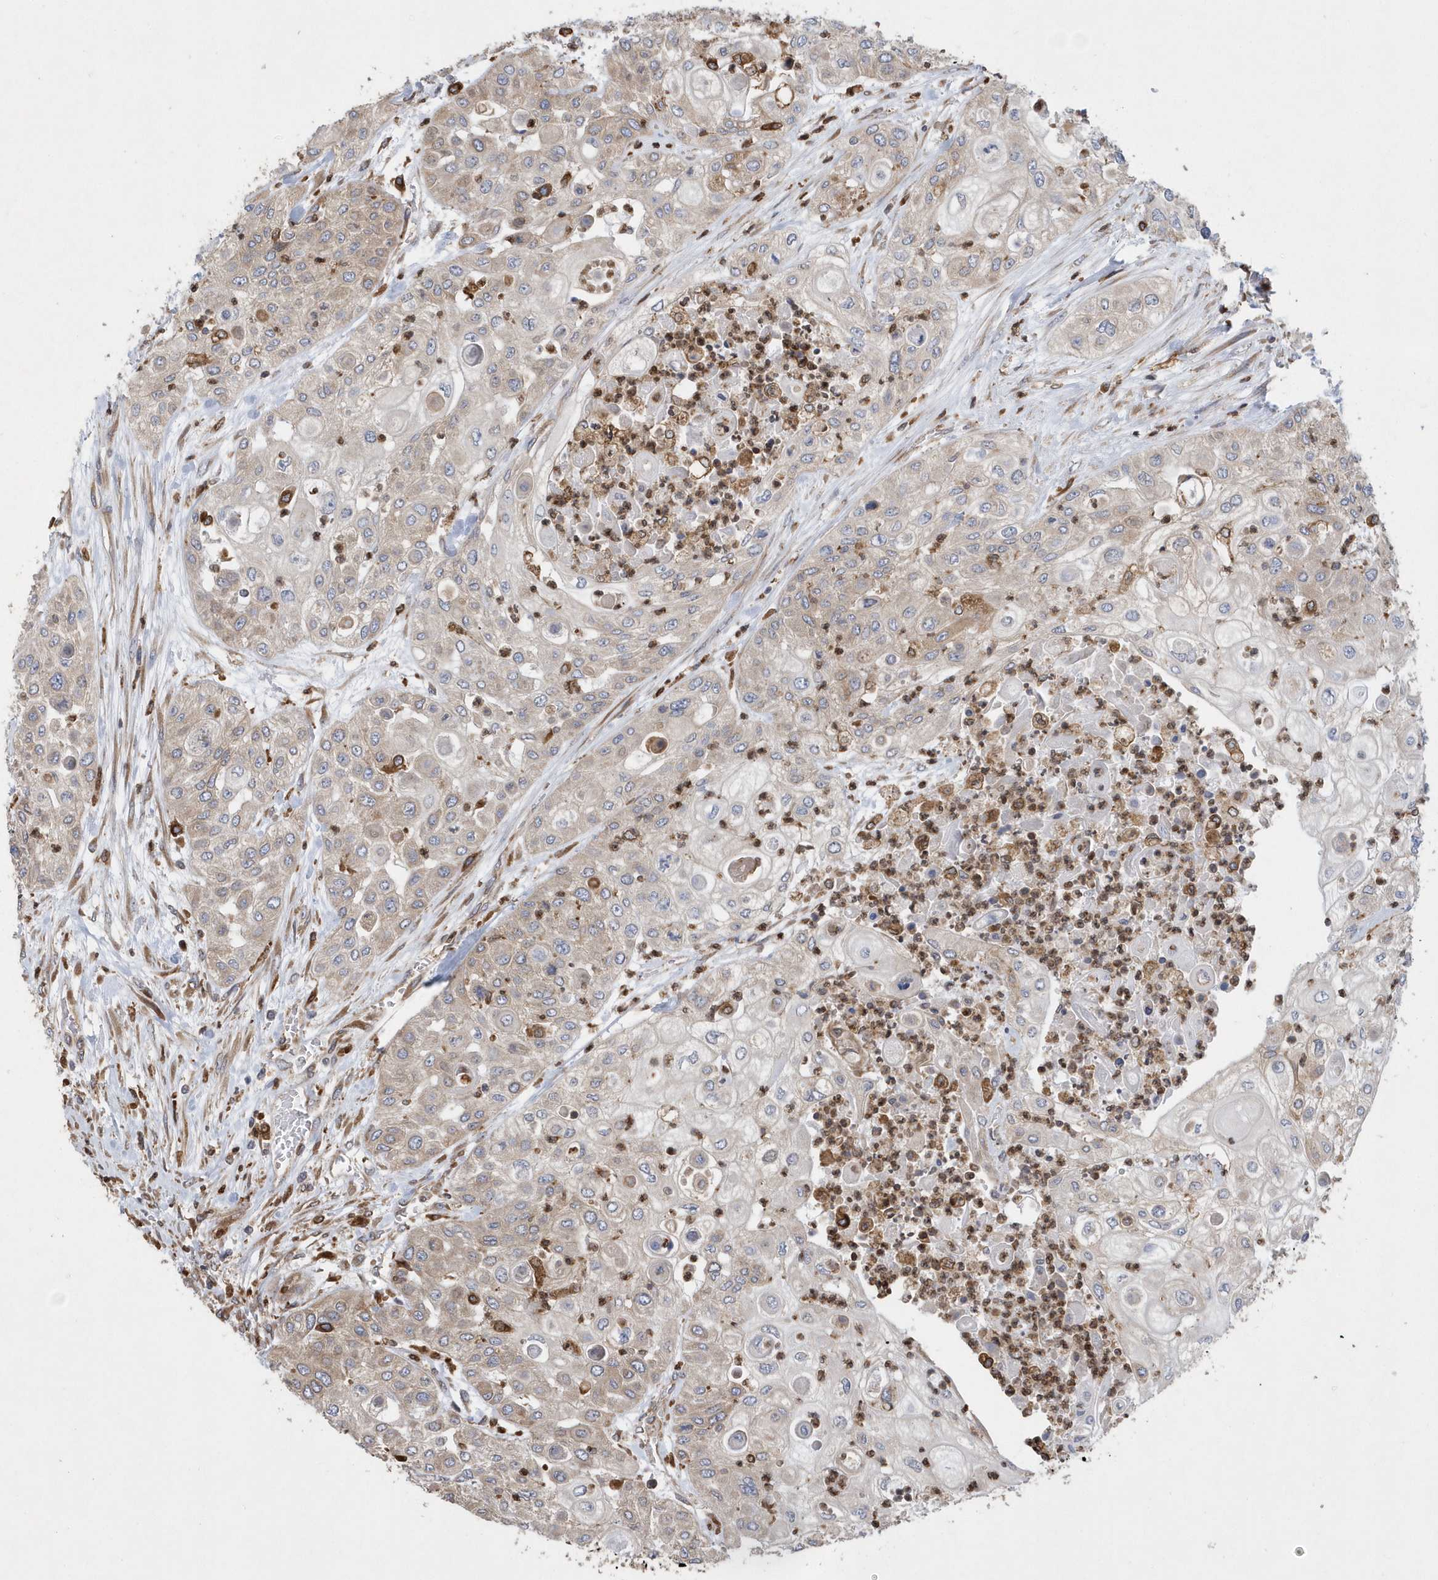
{"staining": {"intensity": "weak", "quantity": "25%-75%", "location": "cytoplasmic/membranous"}, "tissue": "urothelial cancer", "cell_type": "Tumor cells", "image_type": "cancer", "snomed": [{"axis": "morphology", "description": "Urothelial carcinoma, High grade"}, {"axis": "topography", "description": "Urinary bladder"}], "caption": "Immunohistochemical staining of human urothelial cancer exhibits weak cytoplasmic/membranous protein positivity in approximately 25%-75% of tumor cells. (brown staining indicates protein expression, while blue staining denotes nuclei).", "gene": "VAMP7", "patient": {"sex": "female", "age": 79}}